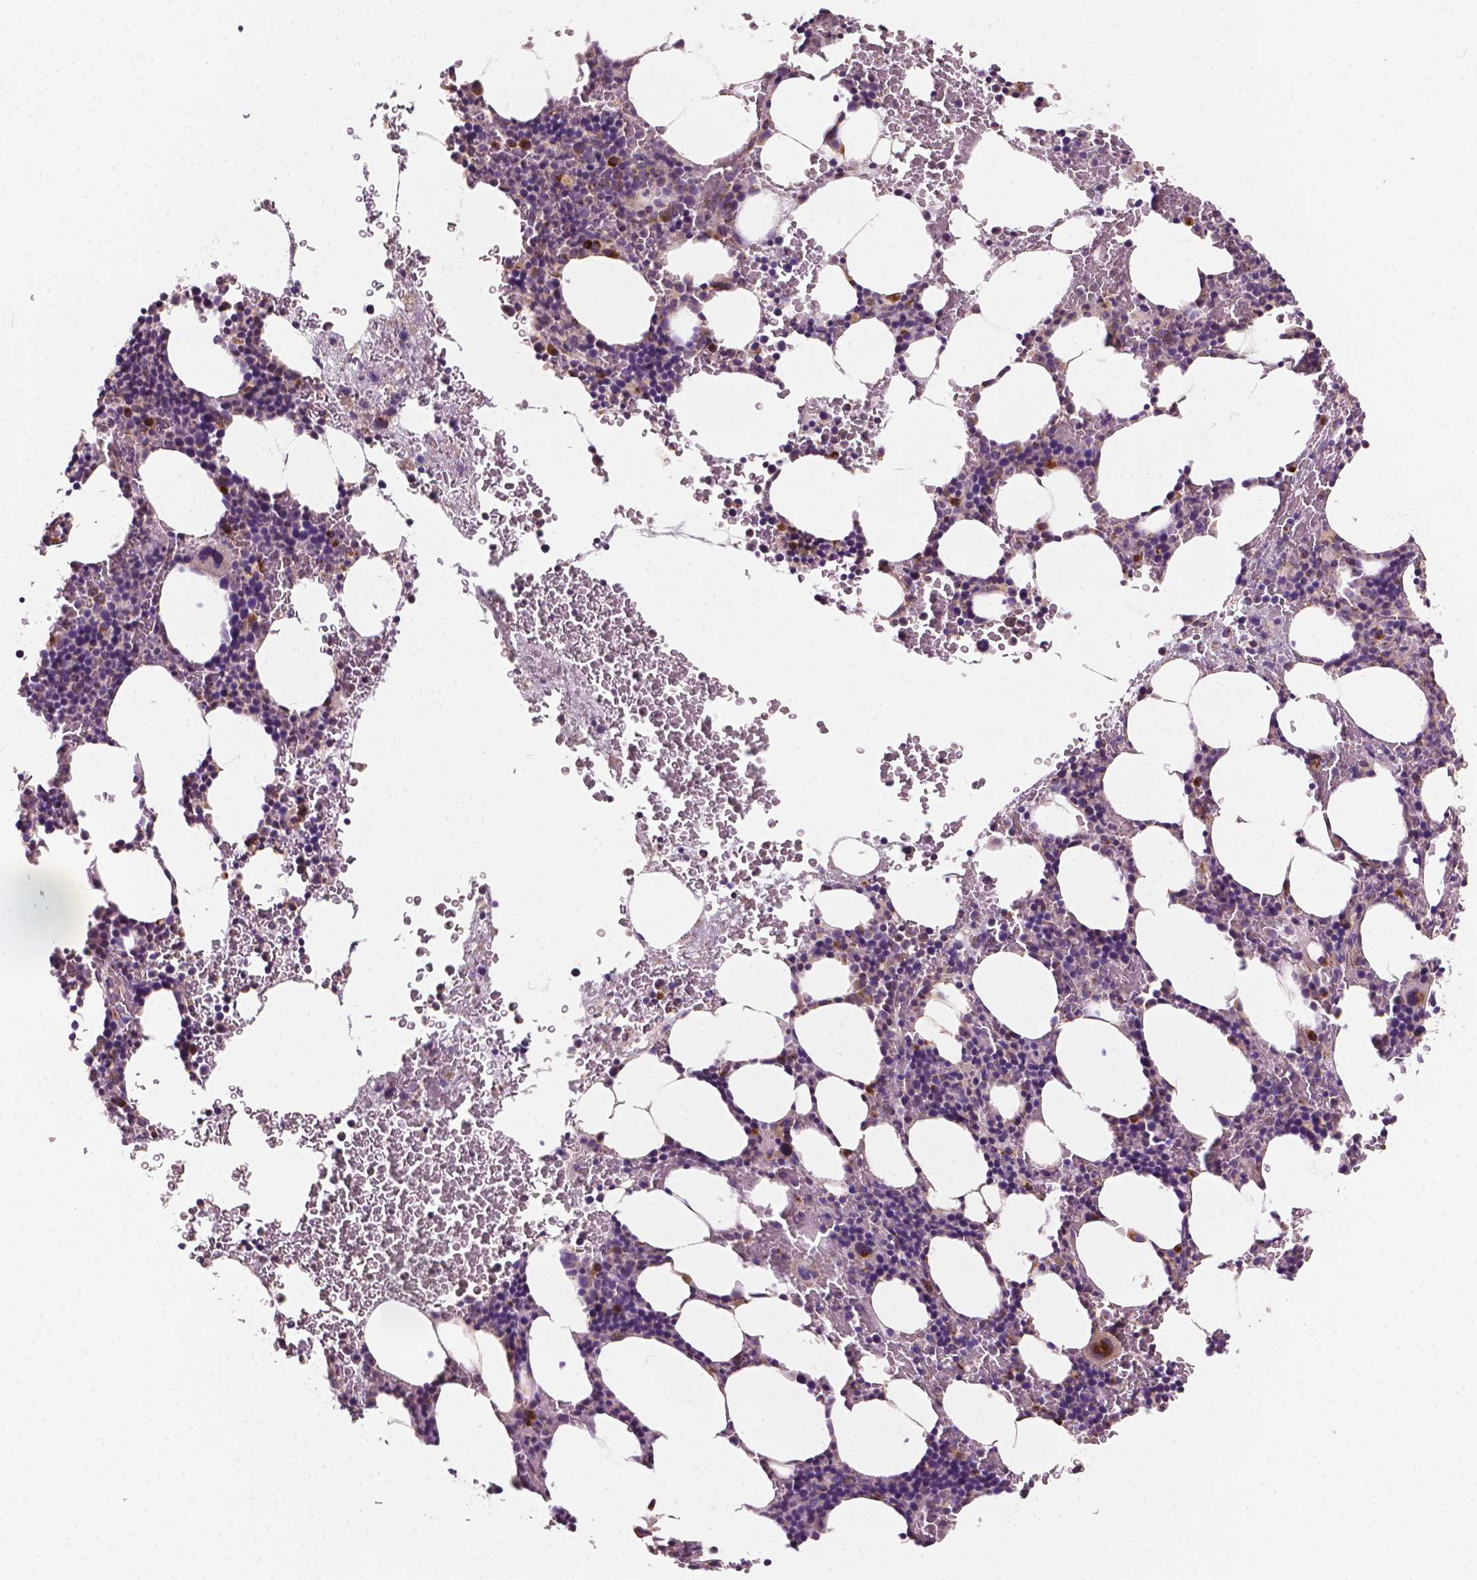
{"staining": {"intensity": "negative", "quantity": "none", "location": "none"}, "tissue": "bone marrow", "cell_type": "Hematopoietic cells", "image_type": "normal", "snomed": [{"axis": "morphology", "description": "Normal tissue, NOS"}, {"axis": "topography", "description": "Bone marrow"}], "caption": "Bone marrow was stained to show a protein in brown. There is no significant staining in hematopoietic cells. (DAB (3,3'-diaminobenzidine) immunohistochemistry with hematoxylin counter stain).", "gene": "EBAG9", "patient": {"sex": "male", "age": 77}}